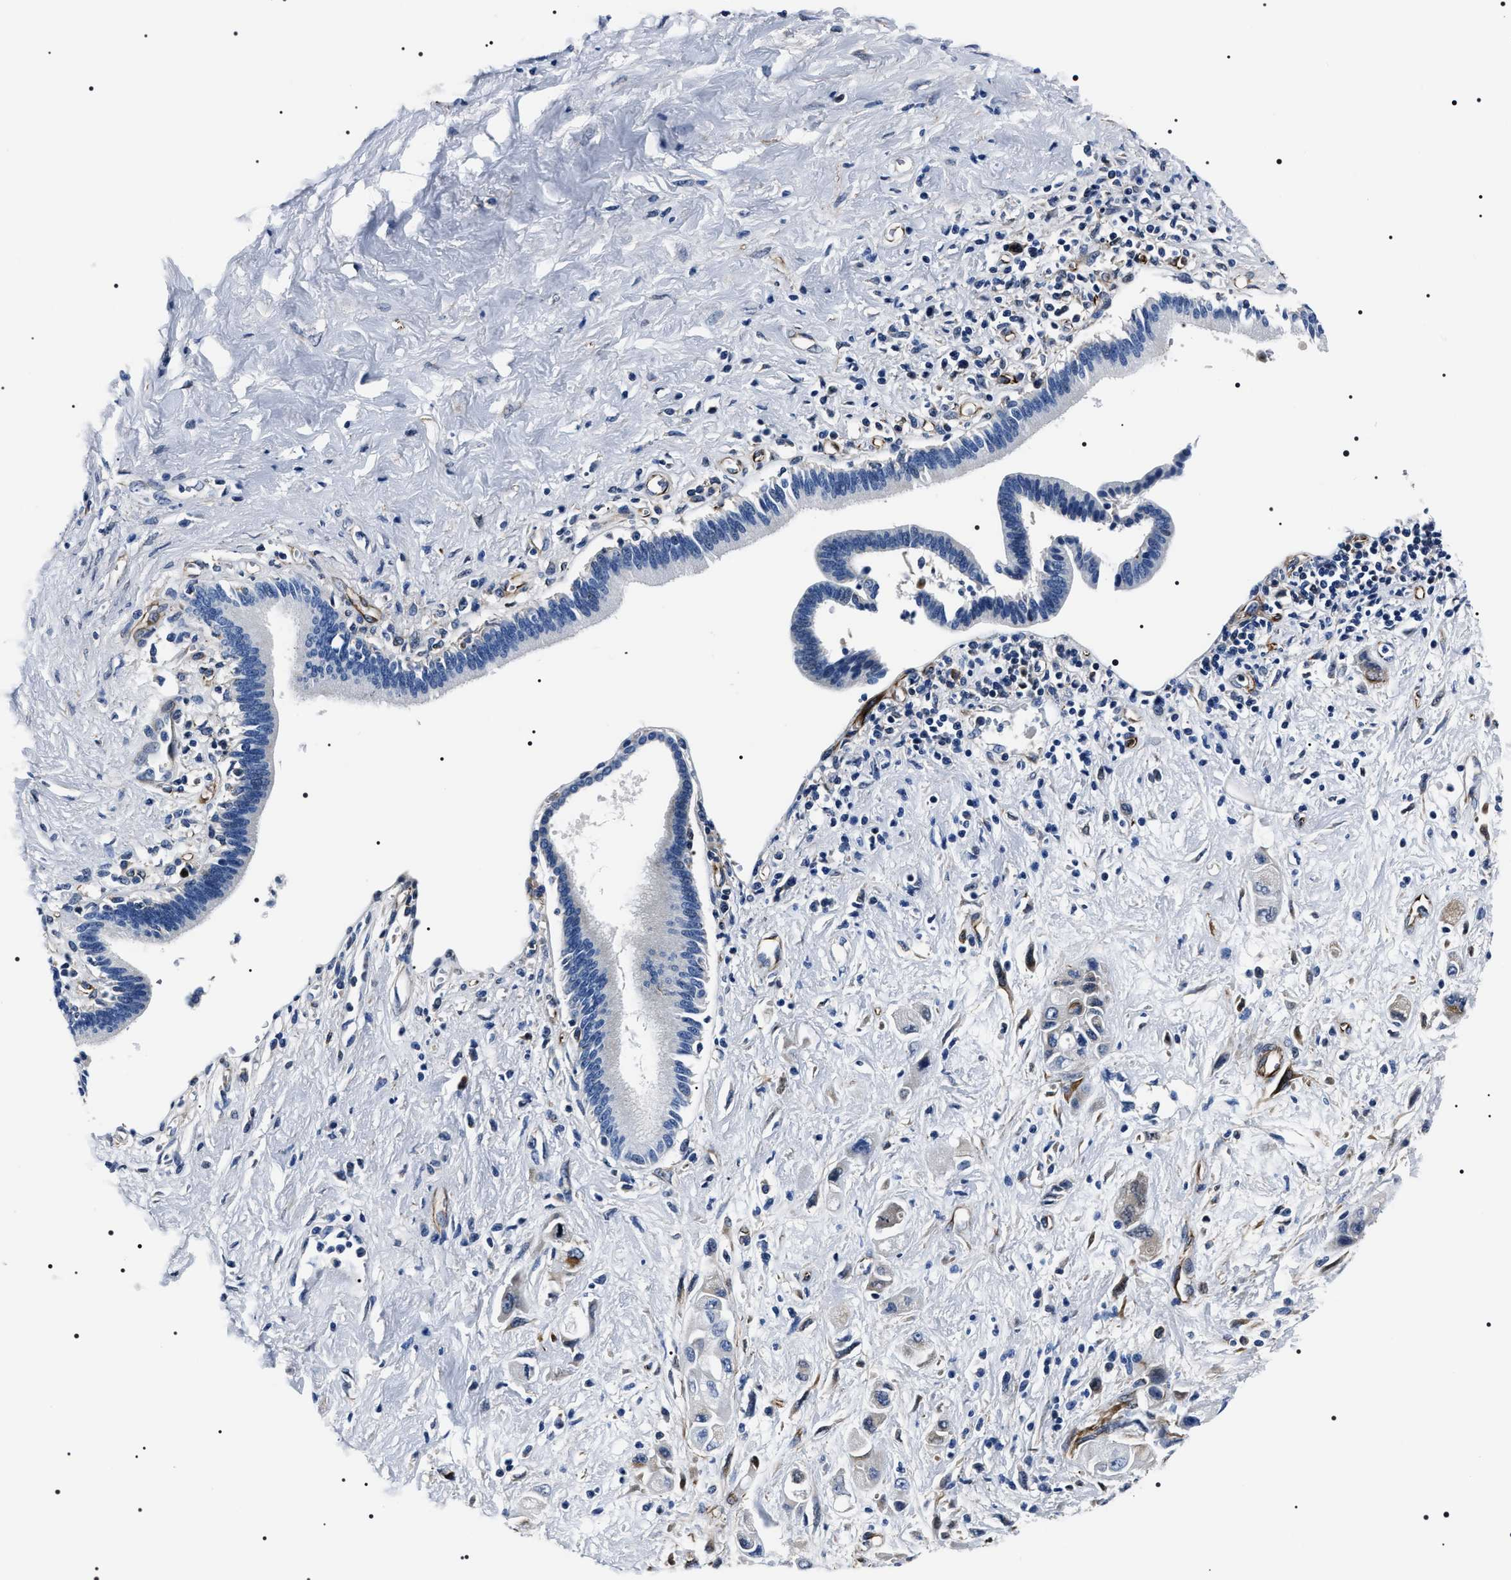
{"staining": {"intensity": "negative", "quantity": "none", "location": "none"}, "tissue": "pancreatic cancer", "cell_type": "Tumor cells", "image_type": "cancer", "snomed": [{"axis": "morphology", "description": "Adenocarcinoma, NOS"}, {"axis": "topography", "description": "Pancreas"}], "caption": "Tumor cells are negative for brown protein staining in pancreatic adenocarcinoma.", "gene": "BAG2", "patient": {"sex": "female", "age": 66}}